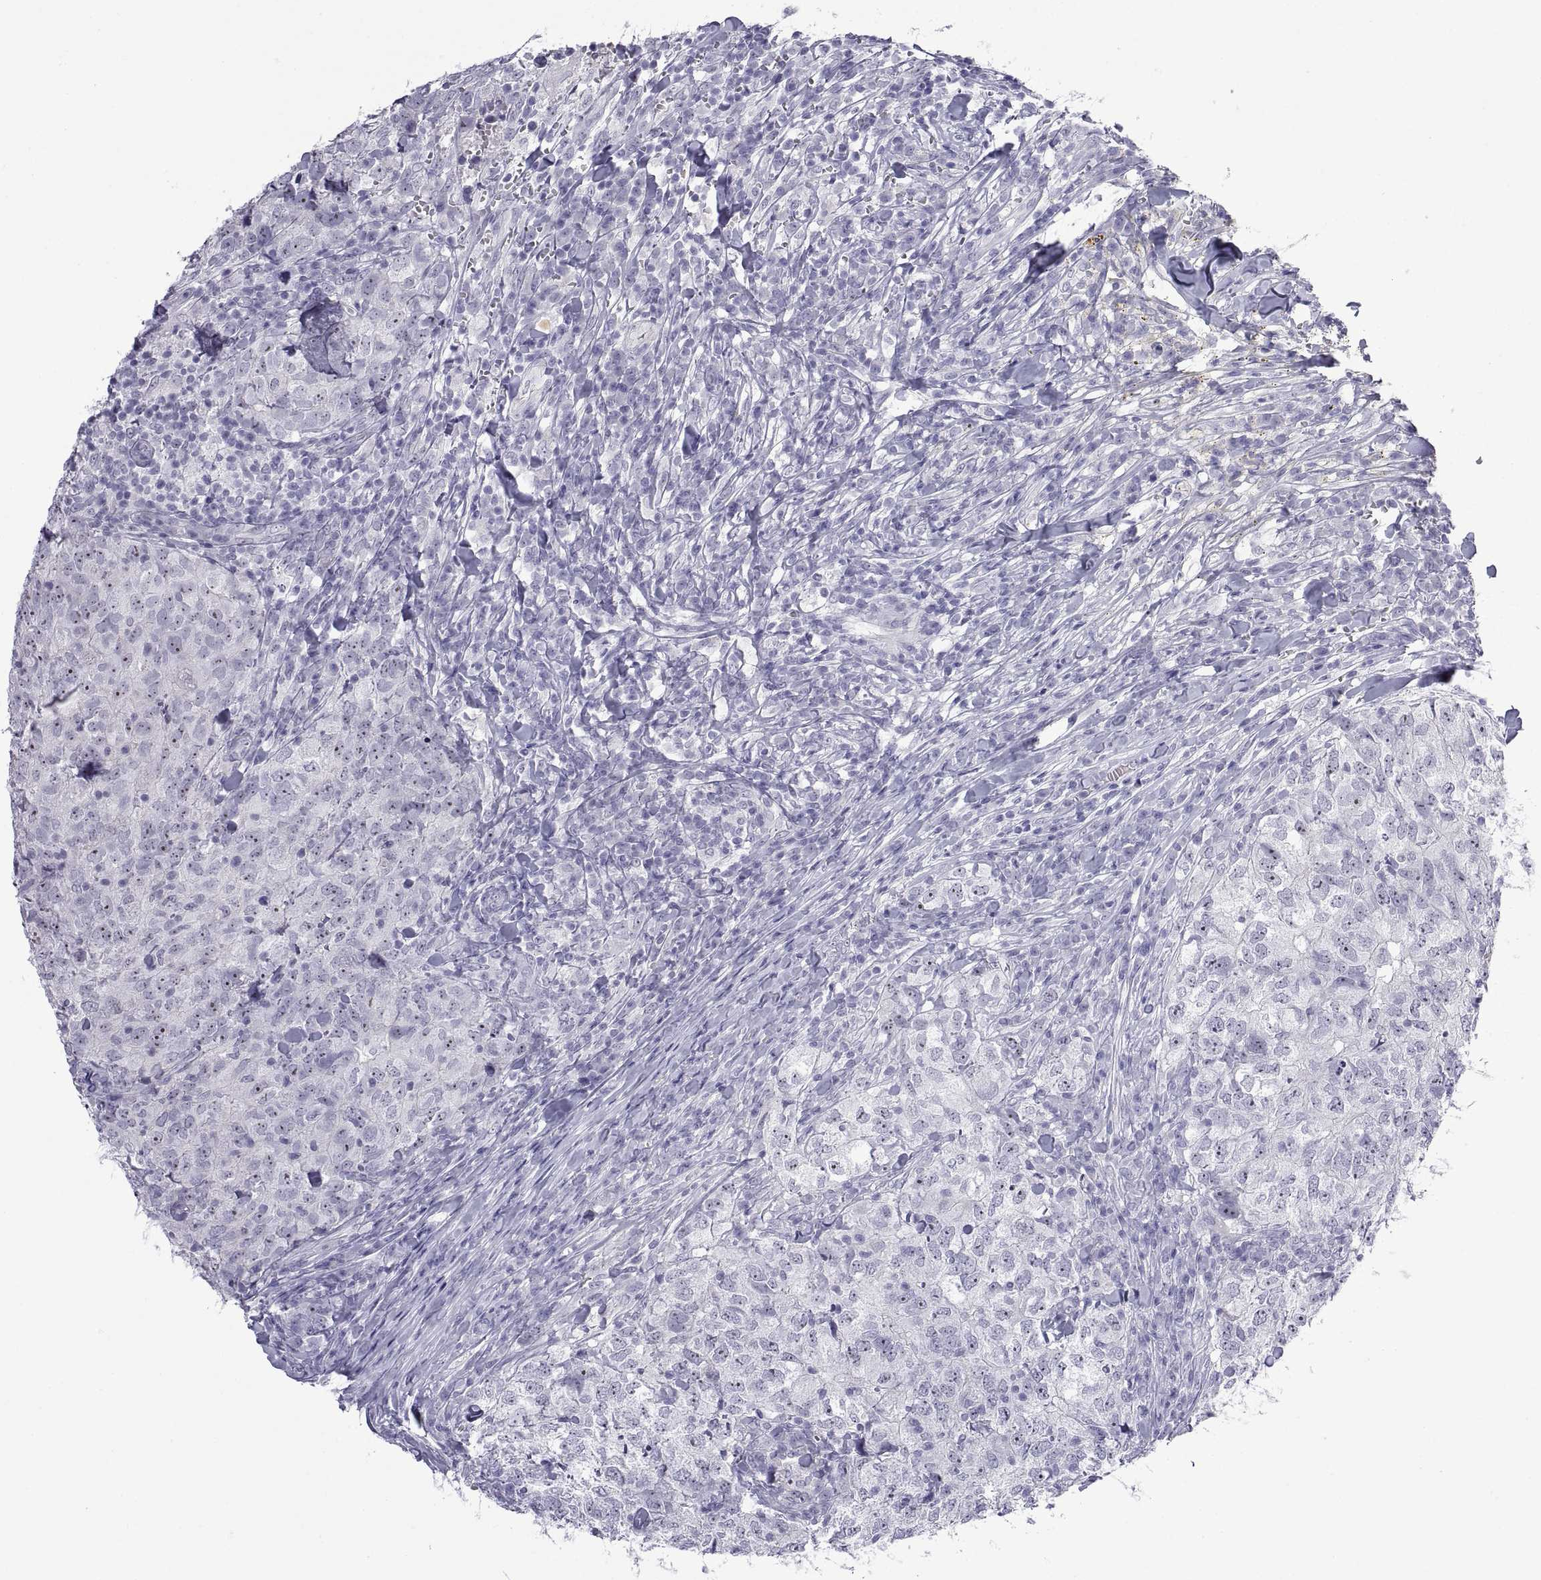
{"staining": {"intensity": "negative", "quantity": "none", "location": "none"}, "tissue": "breast cancer", "cell_type": "Tumor cells", "image_type": "cancer", "snomed": [{"axis": "morphology", "description": "Duct carcinoma"}, {"axis": "topography", "description": "Breast"}], "caption": "High magnification brightfield microscopy of breast infiltrating ductal carcinoma stained with DAB (brown) and counterstained with hematoxylin (blue): tumor cells show no significant staining.", "gene": "VSX2", "patient": {"sex": "female", "age": 30}}